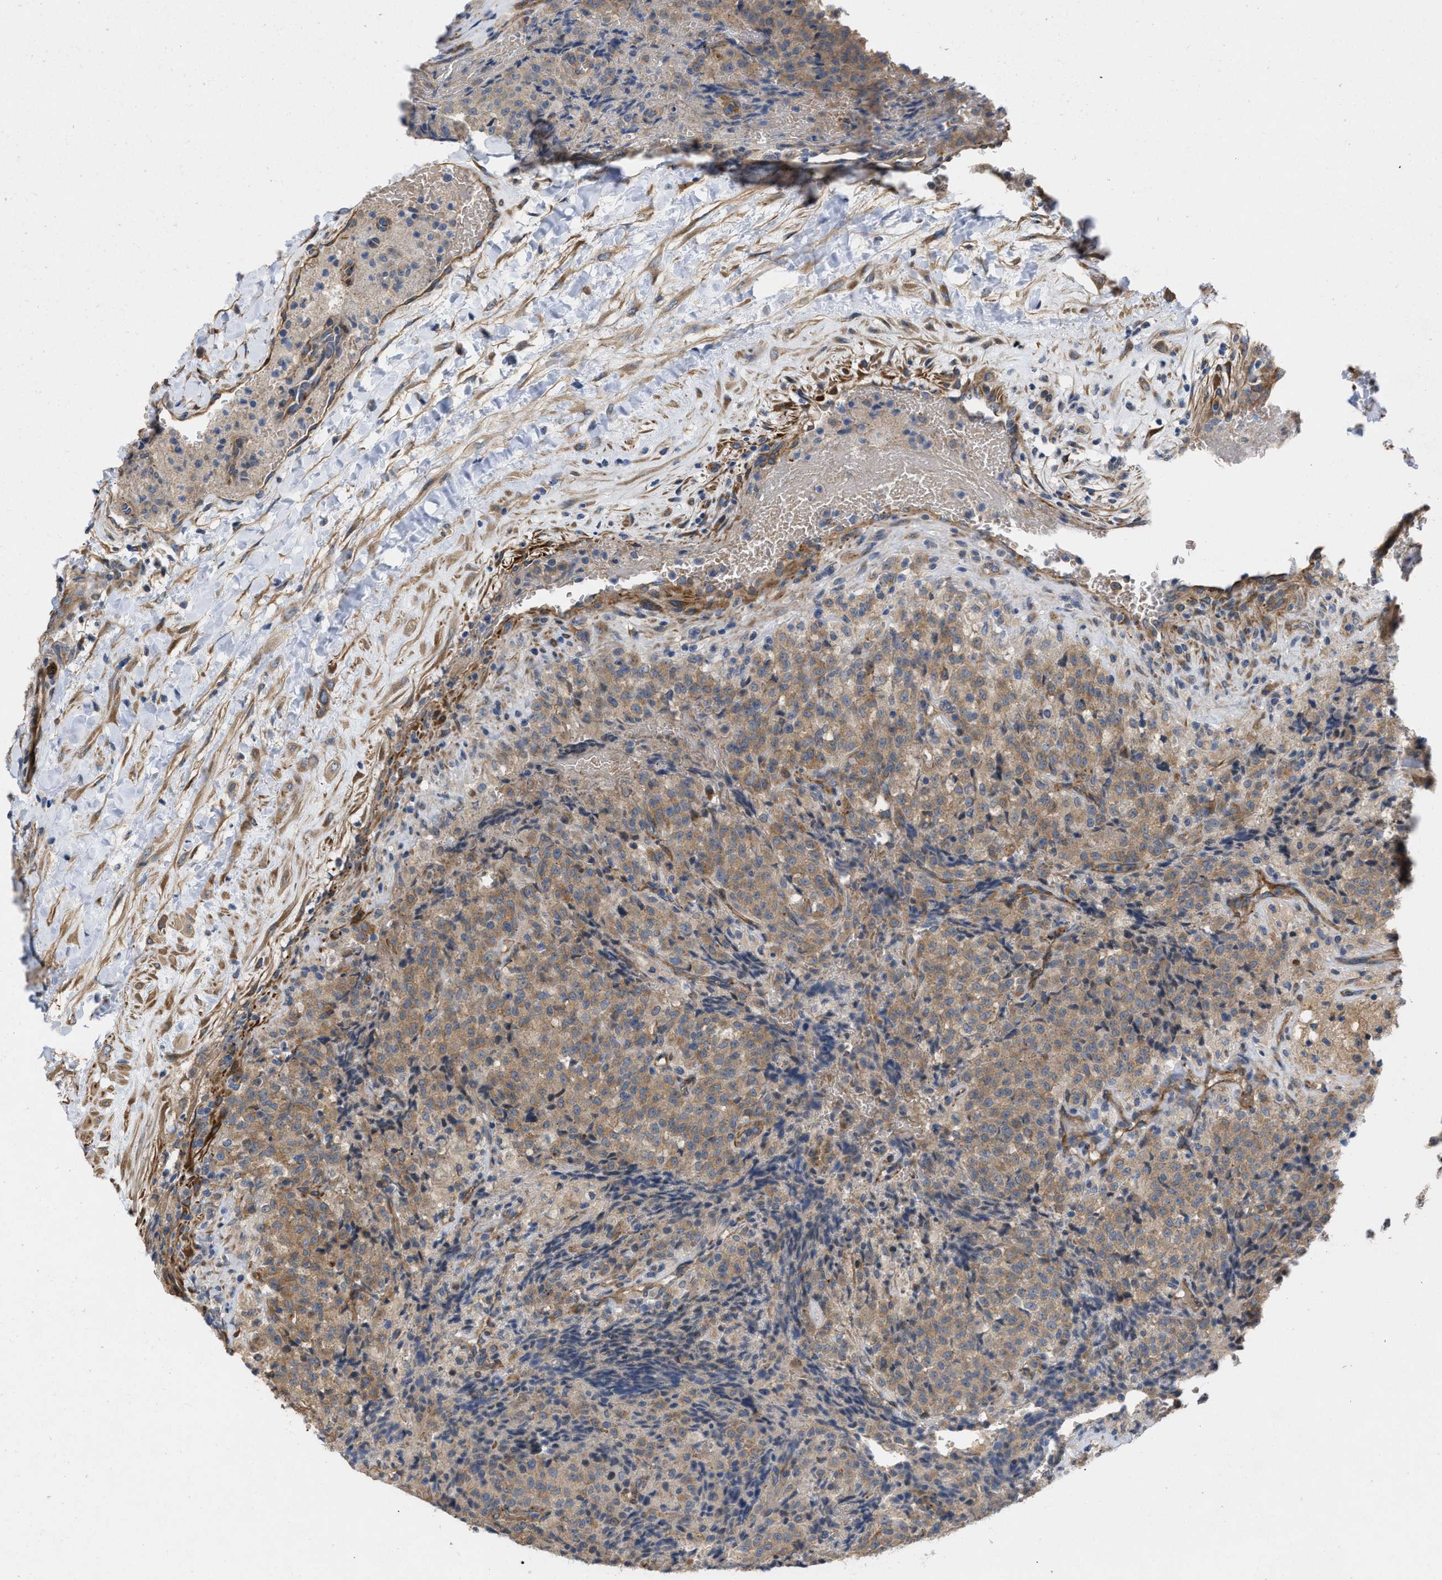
{"staining": {"intensity": "weak", "quantity": ">75%", "location": "cytoplasmic/membranous"}, "tissue": "testis cancer", "cell_type": "Tumor cells", "image_type": "cancer", "snomed": [{"axis": "morphology", "description": "Seminoma, NOS"}, {"axis": "topography", "description": "Testis"}], "caption": "Tumor cells display low levels of weak cytoplasmic/membranous staining in approximately >75% of cells in human testis cancer (seminoma).", "gene": "SLC4A11", "patient": {"sex": "male", "age": 59}}